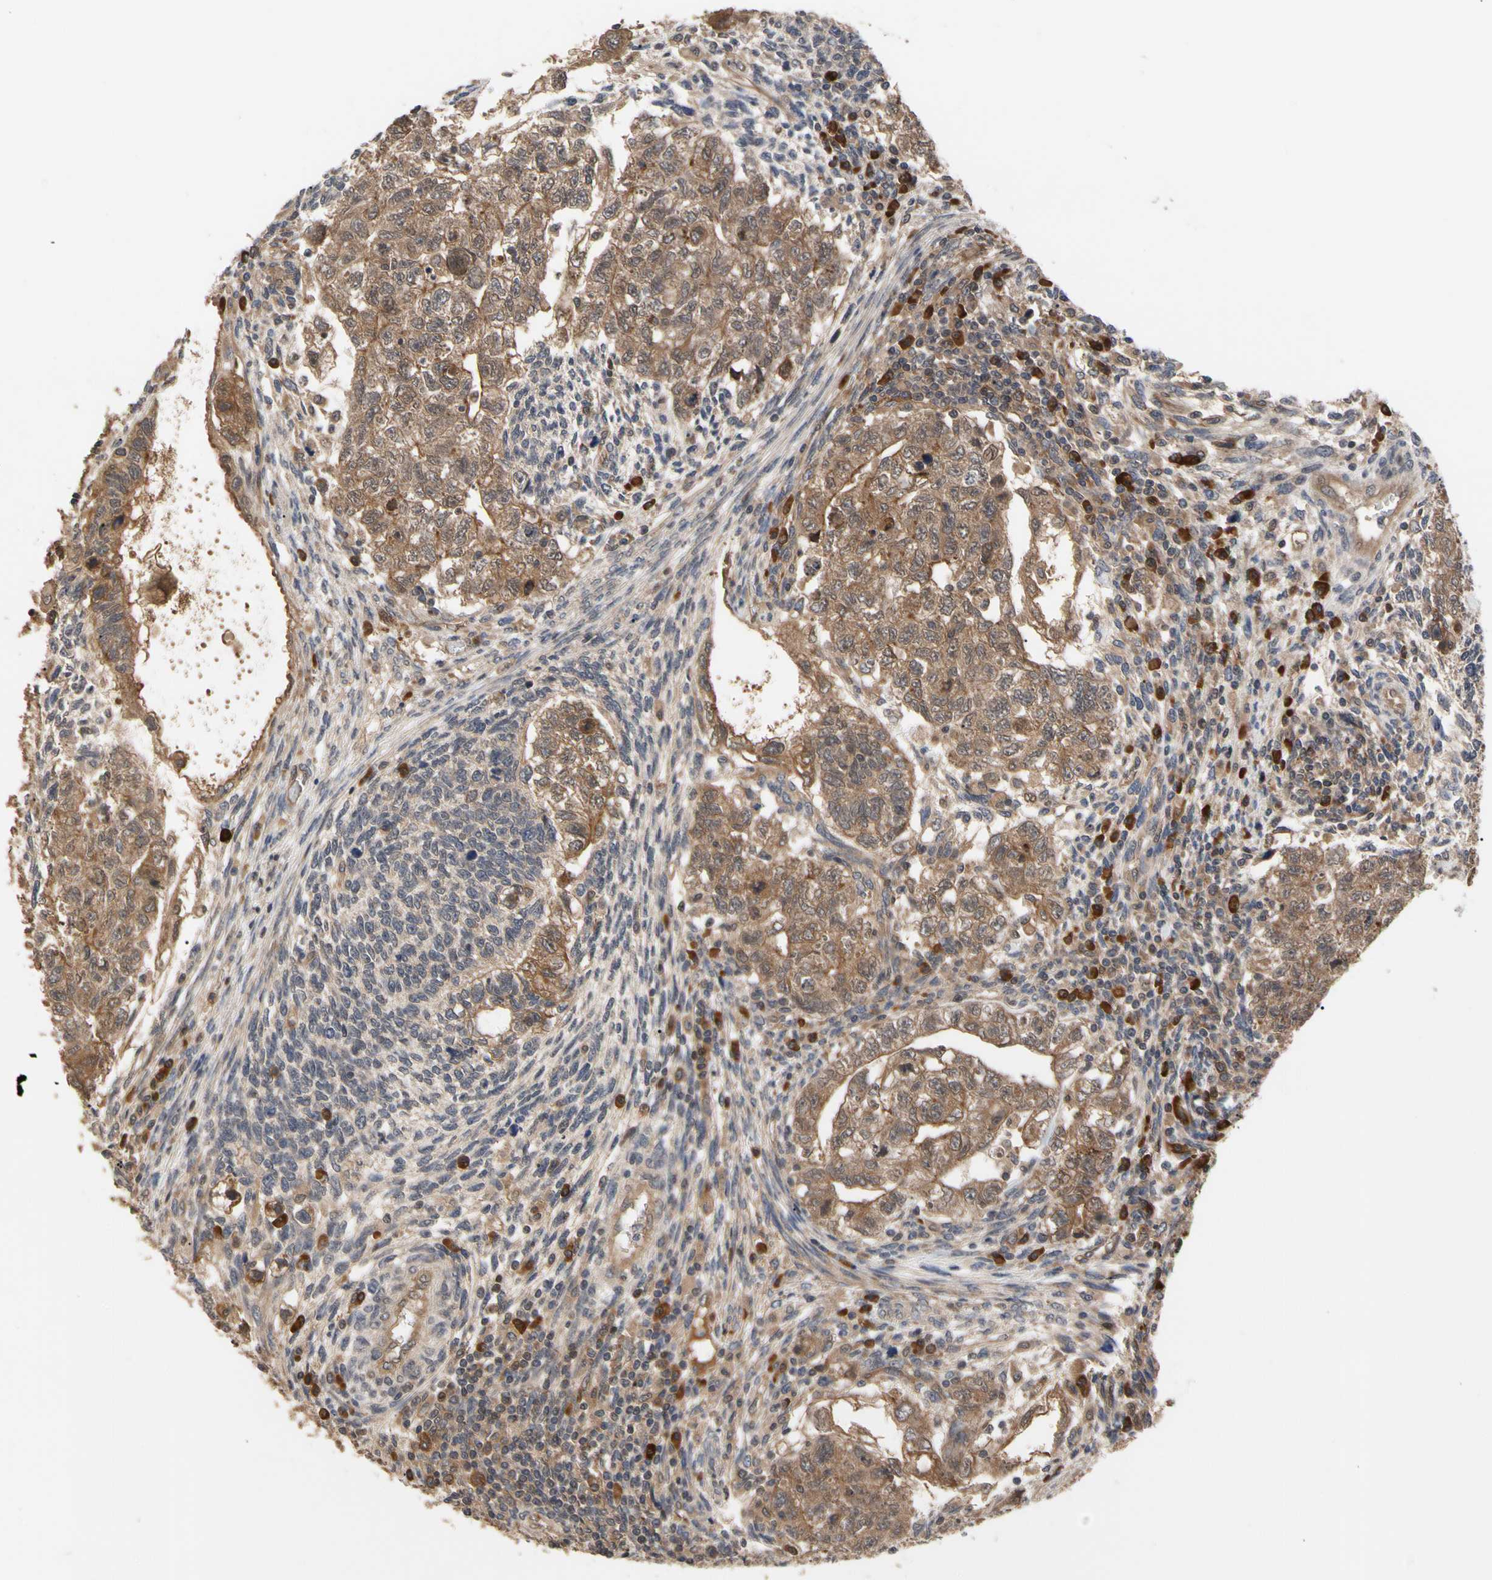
{"staining": {"intensity": "moderate", "quantity": ">75%", "location": "cytoplasmic/membranous"}, "tissue": "testis cancer", "cell_type": "Tumor cells", "image_type": "cancer", "snomed": [{"axis": "morphology", "description": "Normal tissue, NOS"}, {"axis": "morphology", "description": "Carcinoma, Embryonal, NOS"}, {"axis": "topography", "description": "Testis"}], "caption": "A high-resolution image shows immunohistochemistry staining of testis embryonal carcinoma, which shows moderate cytoplasmic/membranous positivity in about >75% of tumor cells.", "gene": "CYTIP", "patient": {"sex": "male", "age": 36}}